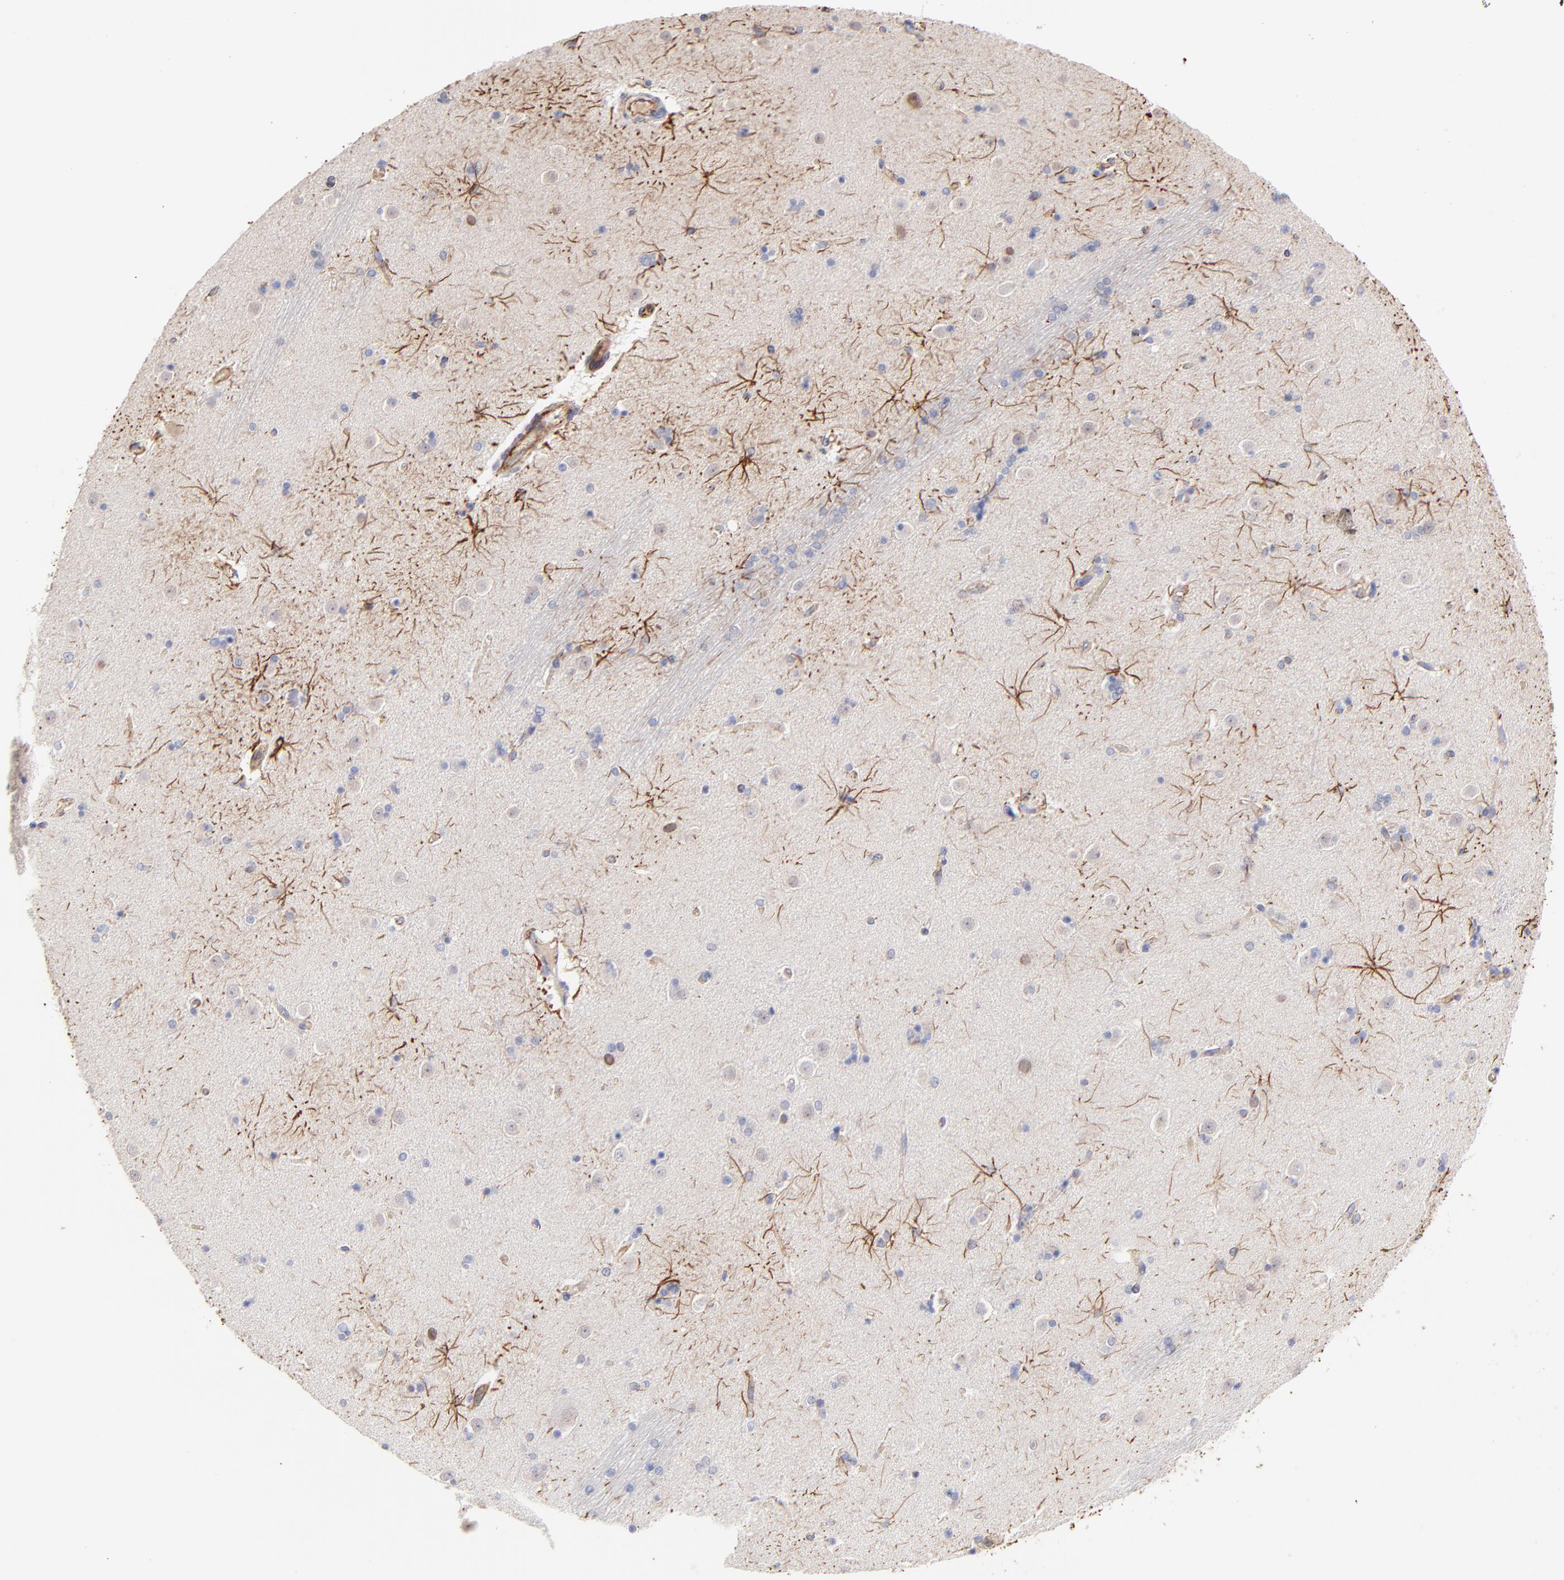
{"staining": {"intensity": "negative", "quantity": "none", "location": "none"}, "tissue": "caudate", "cell_type": "Glial cells", "image_type": "normal", "snomed": [{"axis": "morphology", "description": "Normal tissue, NOS"}, {"axis": "topography", "description": "Lateral ventricle wall"}], "caption": "Glial cells are negative for protein expression in benign human caudate. The staining was performed using DAB to visualize the protein expression in brown, while the nuclei were stained in blue with hematoxylin (Magnification: 20x).", "gene": "COX8C", "patient": {"sex": "female", "age": 54}}